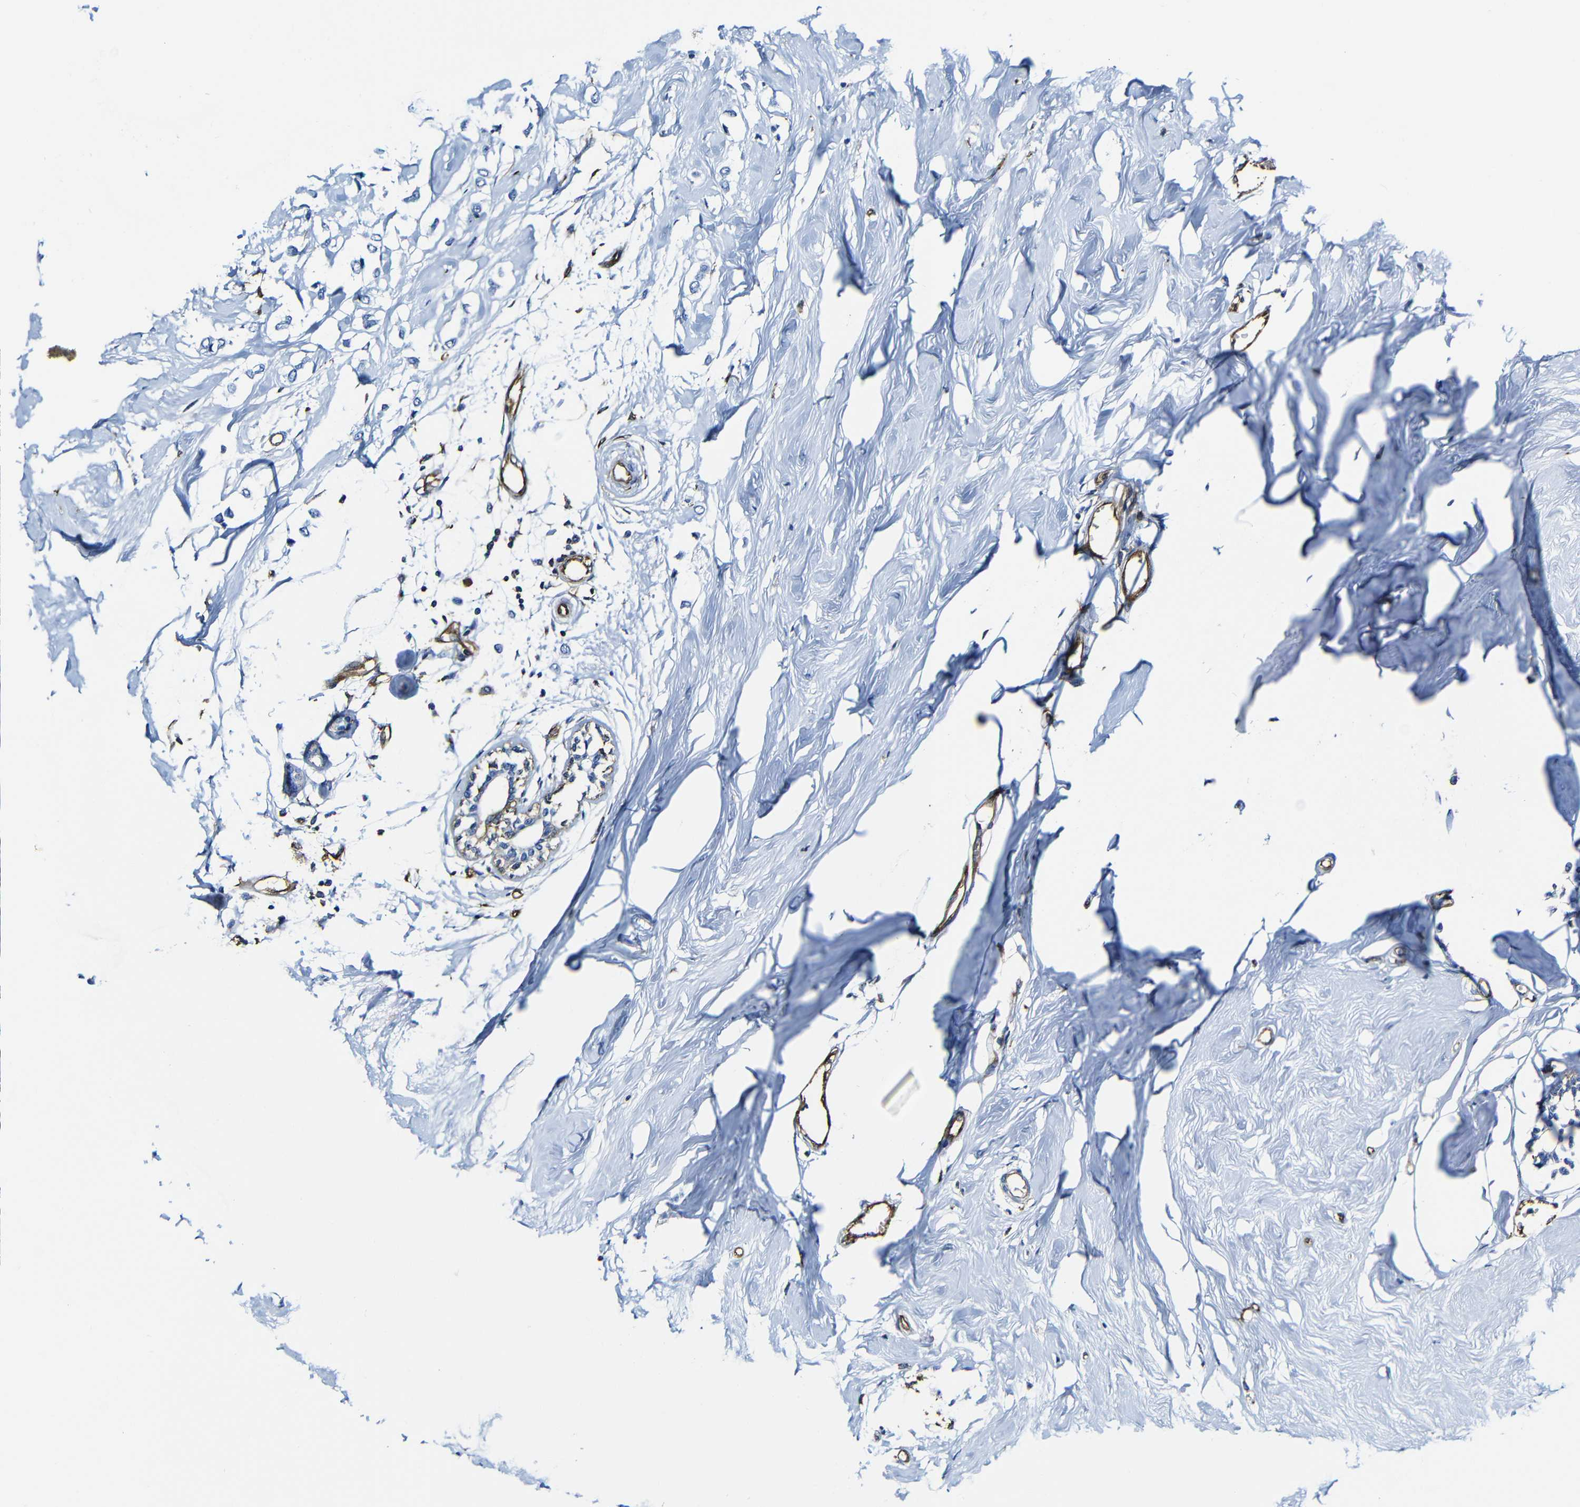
{"staining": {"intensity": "negative", "quantity": "none", "location": "none"}, "tissue": "breast cancer", "cell_type": "Tumor cells", "image_type": "cancer", "snomed": [{"axis": "morphology", "description": "Lobular carcinoma"}, {"axis": "topography", "description": "Breast"}], "caption": "Immunohistochemistry of human breast cancer (lobular carcinoma) exhibits no expression in tumor cells.", "gene": "MSN", "patient": {"sex": "female", "age": 51}}